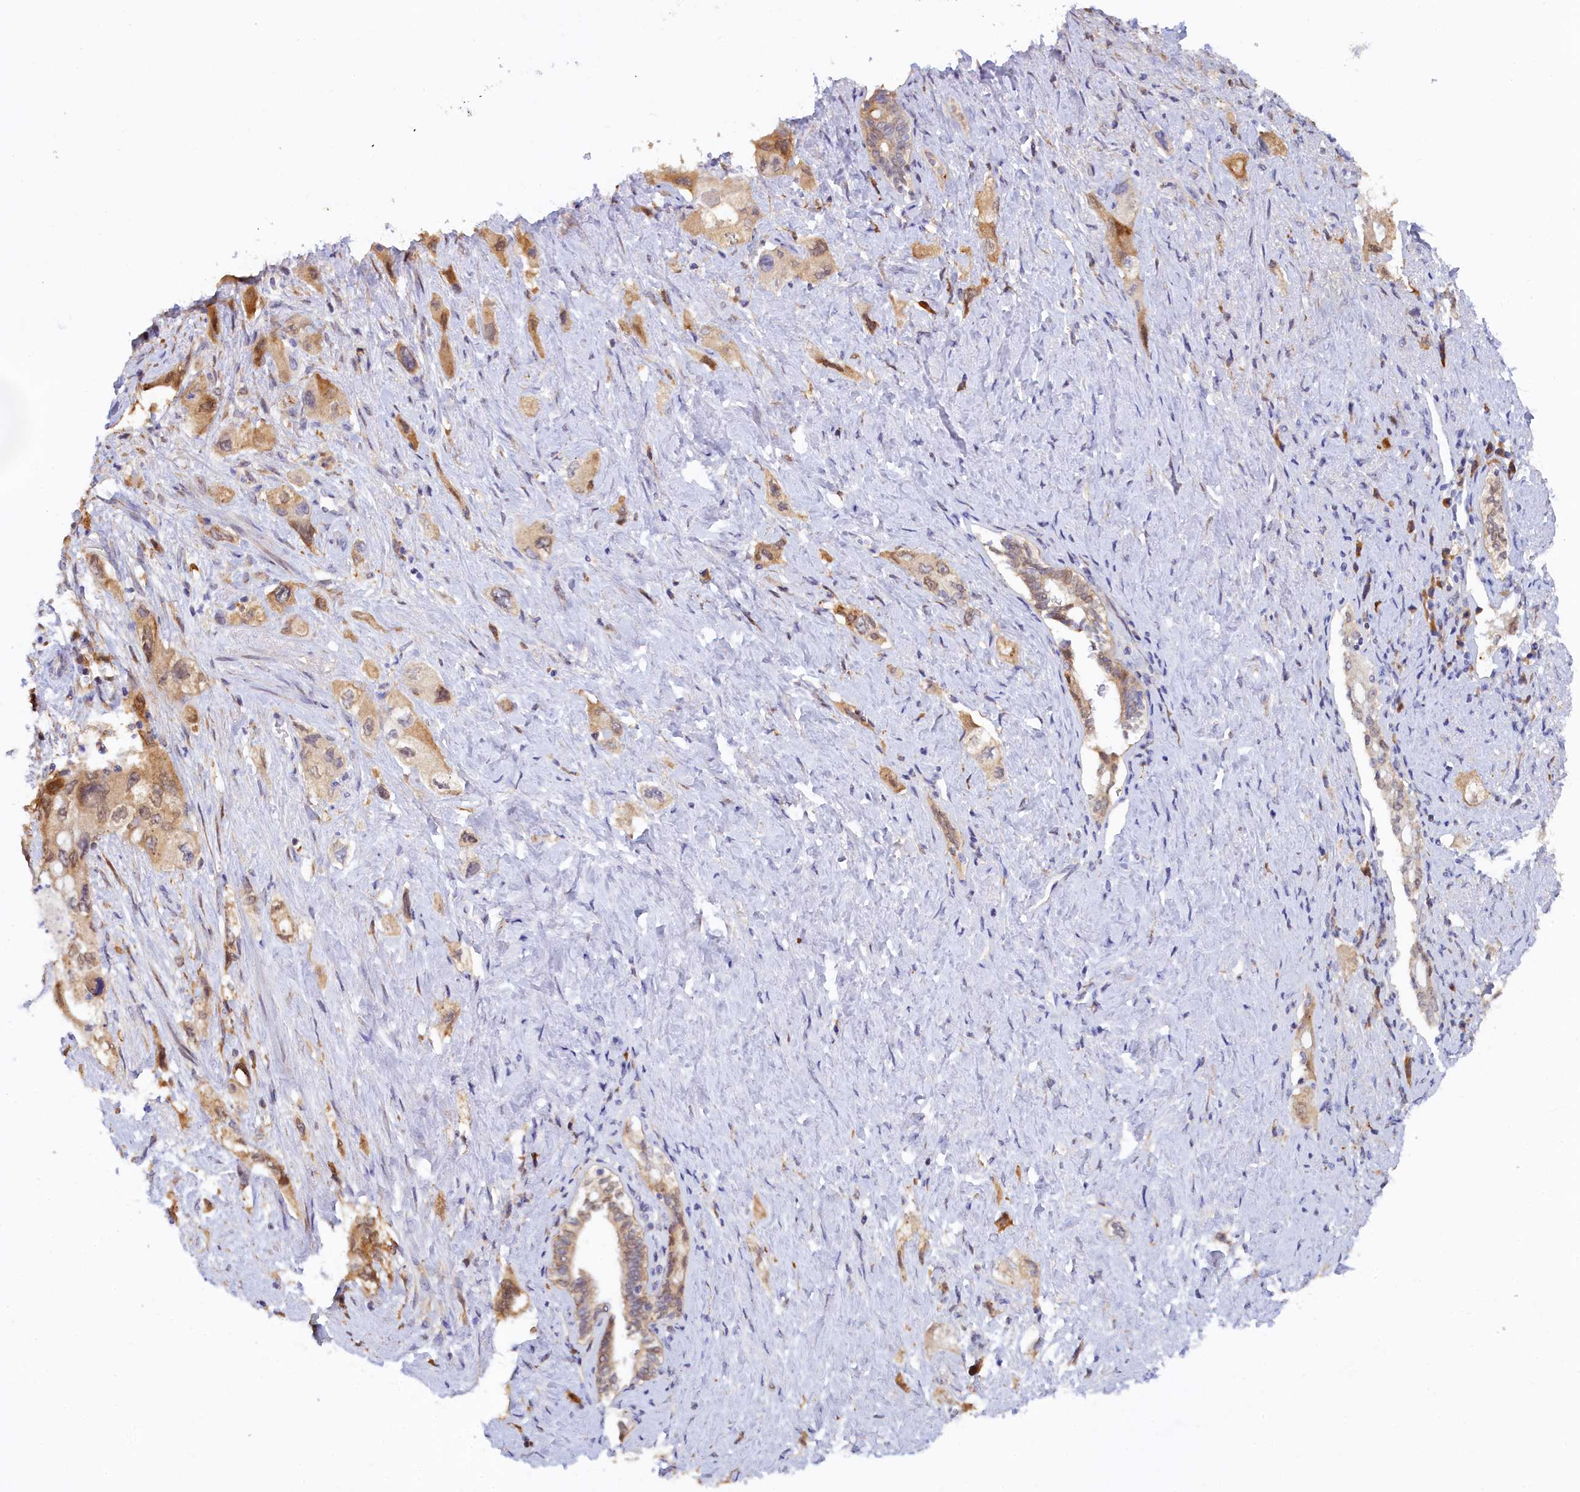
{"staining": {"intensity": "moderate", "quantity": "25%-75%", "location": "cytoplasmic/membranous"}, "tissue": "pancreatic cancer", "cell_type": "Tumor cells", "image_type": "cancer", "snomed": [{"axis": "morphology", "description": "Adenocarcinoma, NOS"}, {"axis": "topography", "description": "Pancreas"}], "caption": "Immunohistochemistry (IHC) histopathology image of pancreatic cancer (adenocarcinoma) stained for a protein (brown), which shows medium levels of moderate cytoplasmic/membranous positivity in about 25%-75% of tumor cells.", "gene": "SPATA5L1", "patient": {"sex": "female", "age": 73}}